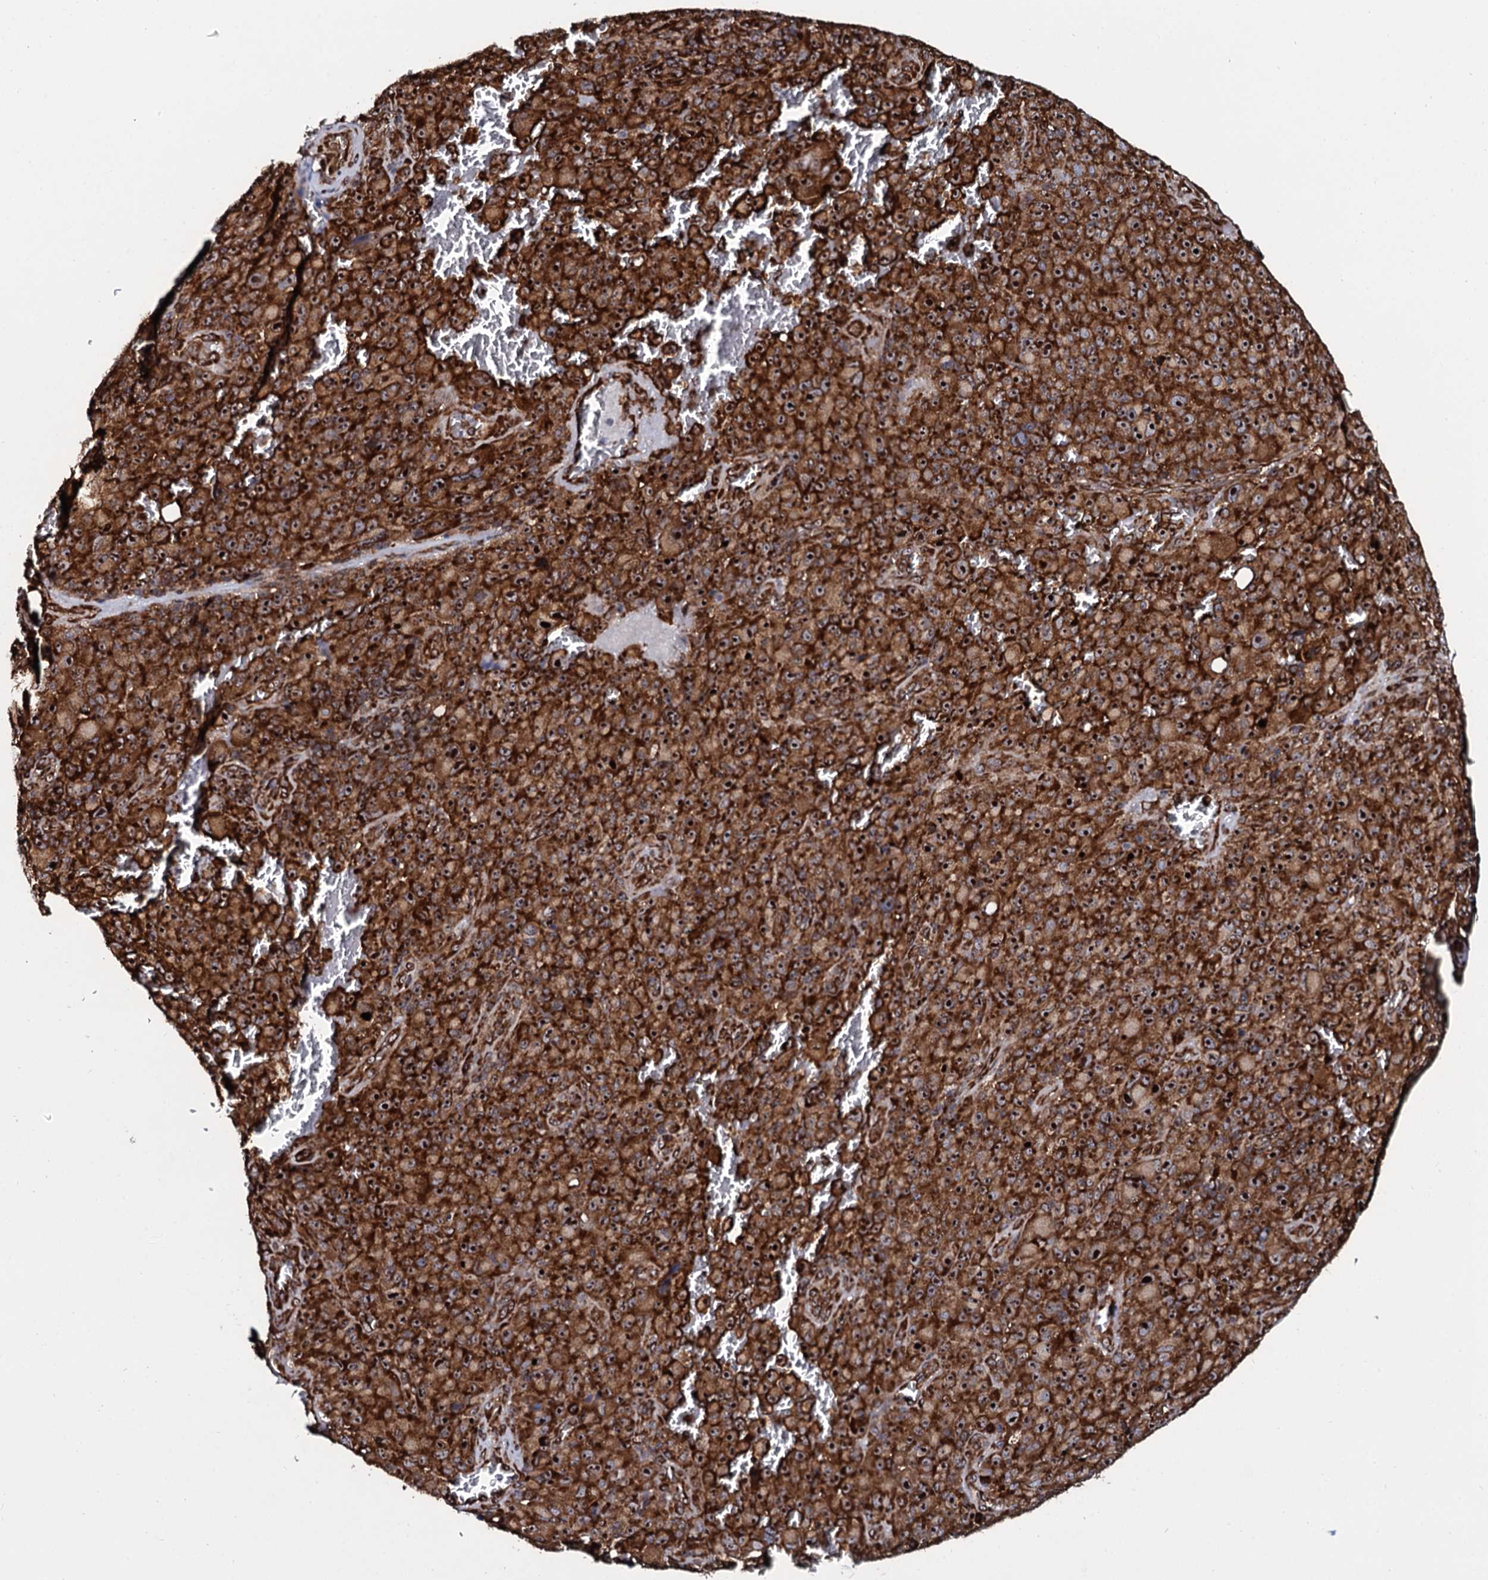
{"staining": {"intensity": "strong", "quantity": ">75%", "location": "cytoplasmic/membranous,nuclear"}, "tissue": "melanoma", "cell_type": "Tumor cells", "image_type": "cancer", "snomed": [{"axis": "morphology", "description": "Malignant melanoma, NOS"}, {"axis": "topography", "description": "Skin"}], "caption": "IHC image of neoplastic tissue: human melanoma stained using IHC shows high levels of strong protein expression localized specifically in the cytoplasmic/membranous and nuclear of tumor cells, appearing as a cytoplasmic/membranous and nuclear brown color.", "gene": "SPTY2D1", "patient": {"sex": "female", "age": 82}}